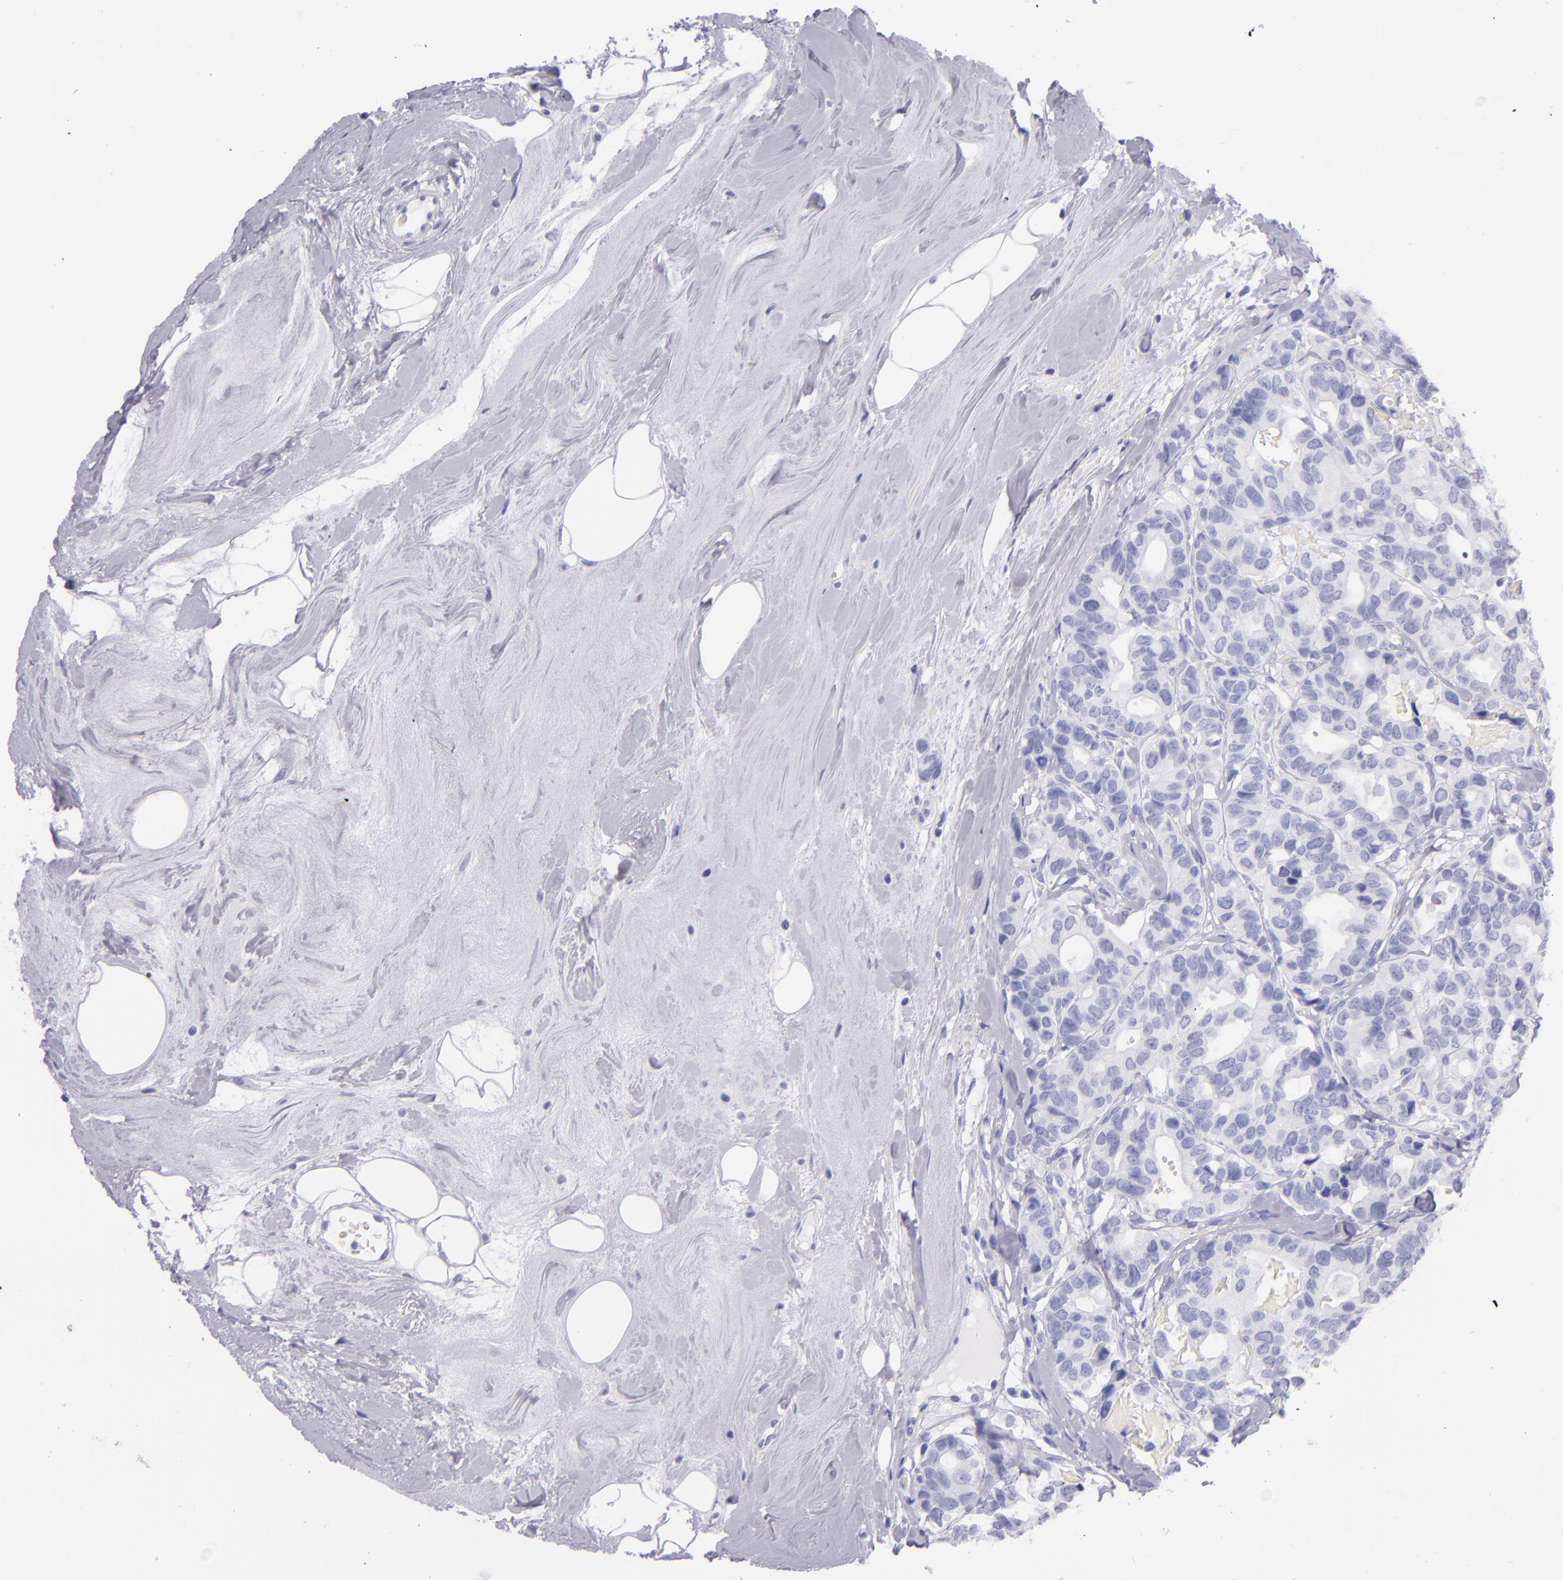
{"staining": {"intensity": "negative", "quantity": "none", "location": "none"}, "tissue": "breast cancer", "cell_type": "Tumor cells", "image_type": "cancer", "snomed": [{"axis": "morphology", "description": "Duct carcinoma"}, {"axis": "topography", "description": "Breast"}], "caption": "Immunohistochemistry (IHC) of breast cancer demonstrates no staining in tumor cells.", "gene": "SFTPB", "patient": {"sex": "female", "age": 69}}